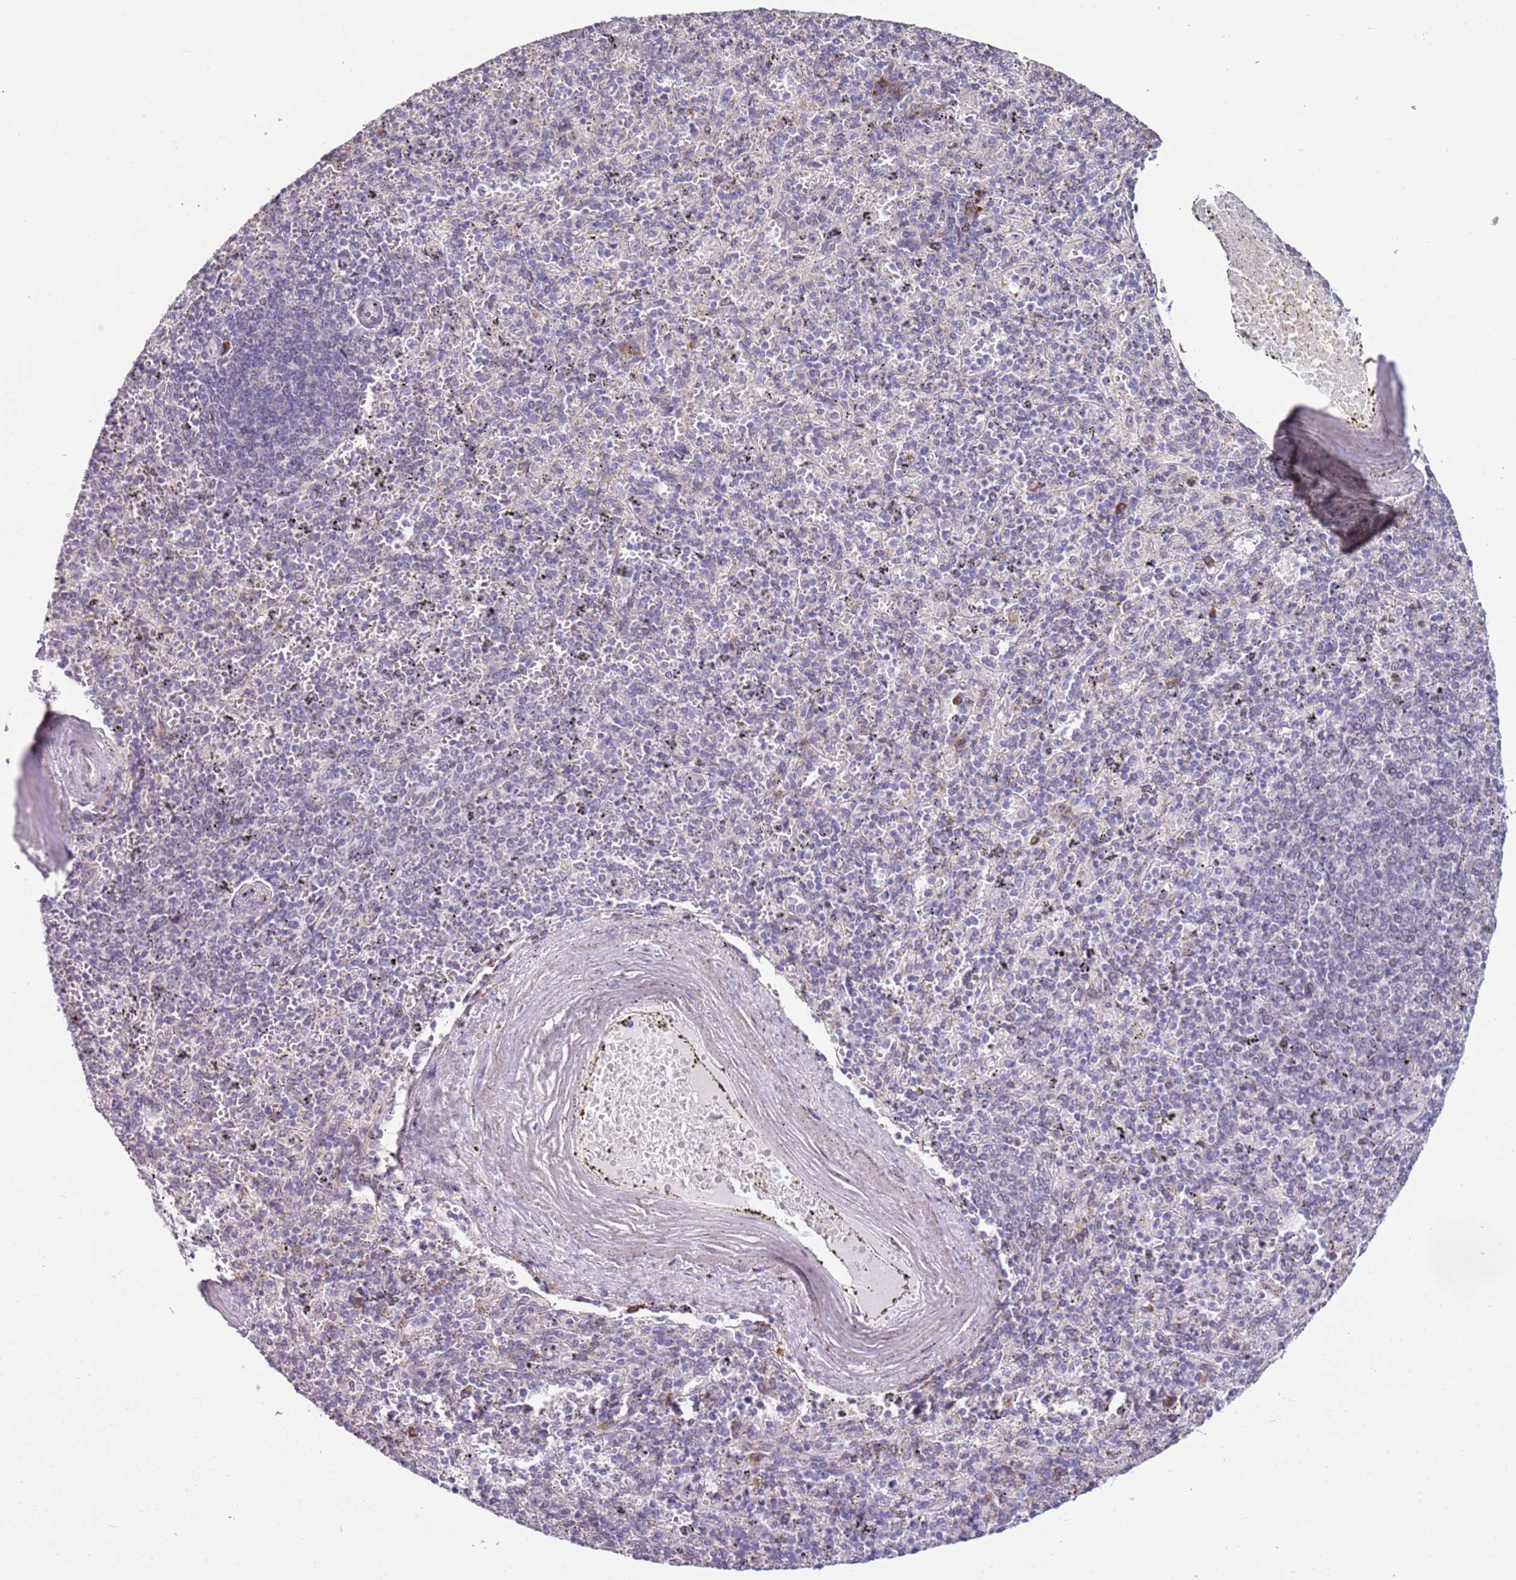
{"staining": {"intensity": "negative", "quantity": "none", "location": "none"}, "tissue": "spleen", "cell_type": "Cells in red pulp", "image_type": "normal", "snomed": [{"axis": "morphology", "description": "Normal tissue, NOS"}, {"axis": "topography", "description": "Spleen"}], "caption": "The IHC image has no significant expression in cells in red pulp of spleen. (DAB IHC, high magnification).", "gene": "UCMA", "patient": {"sex": "male", "age": 82}}